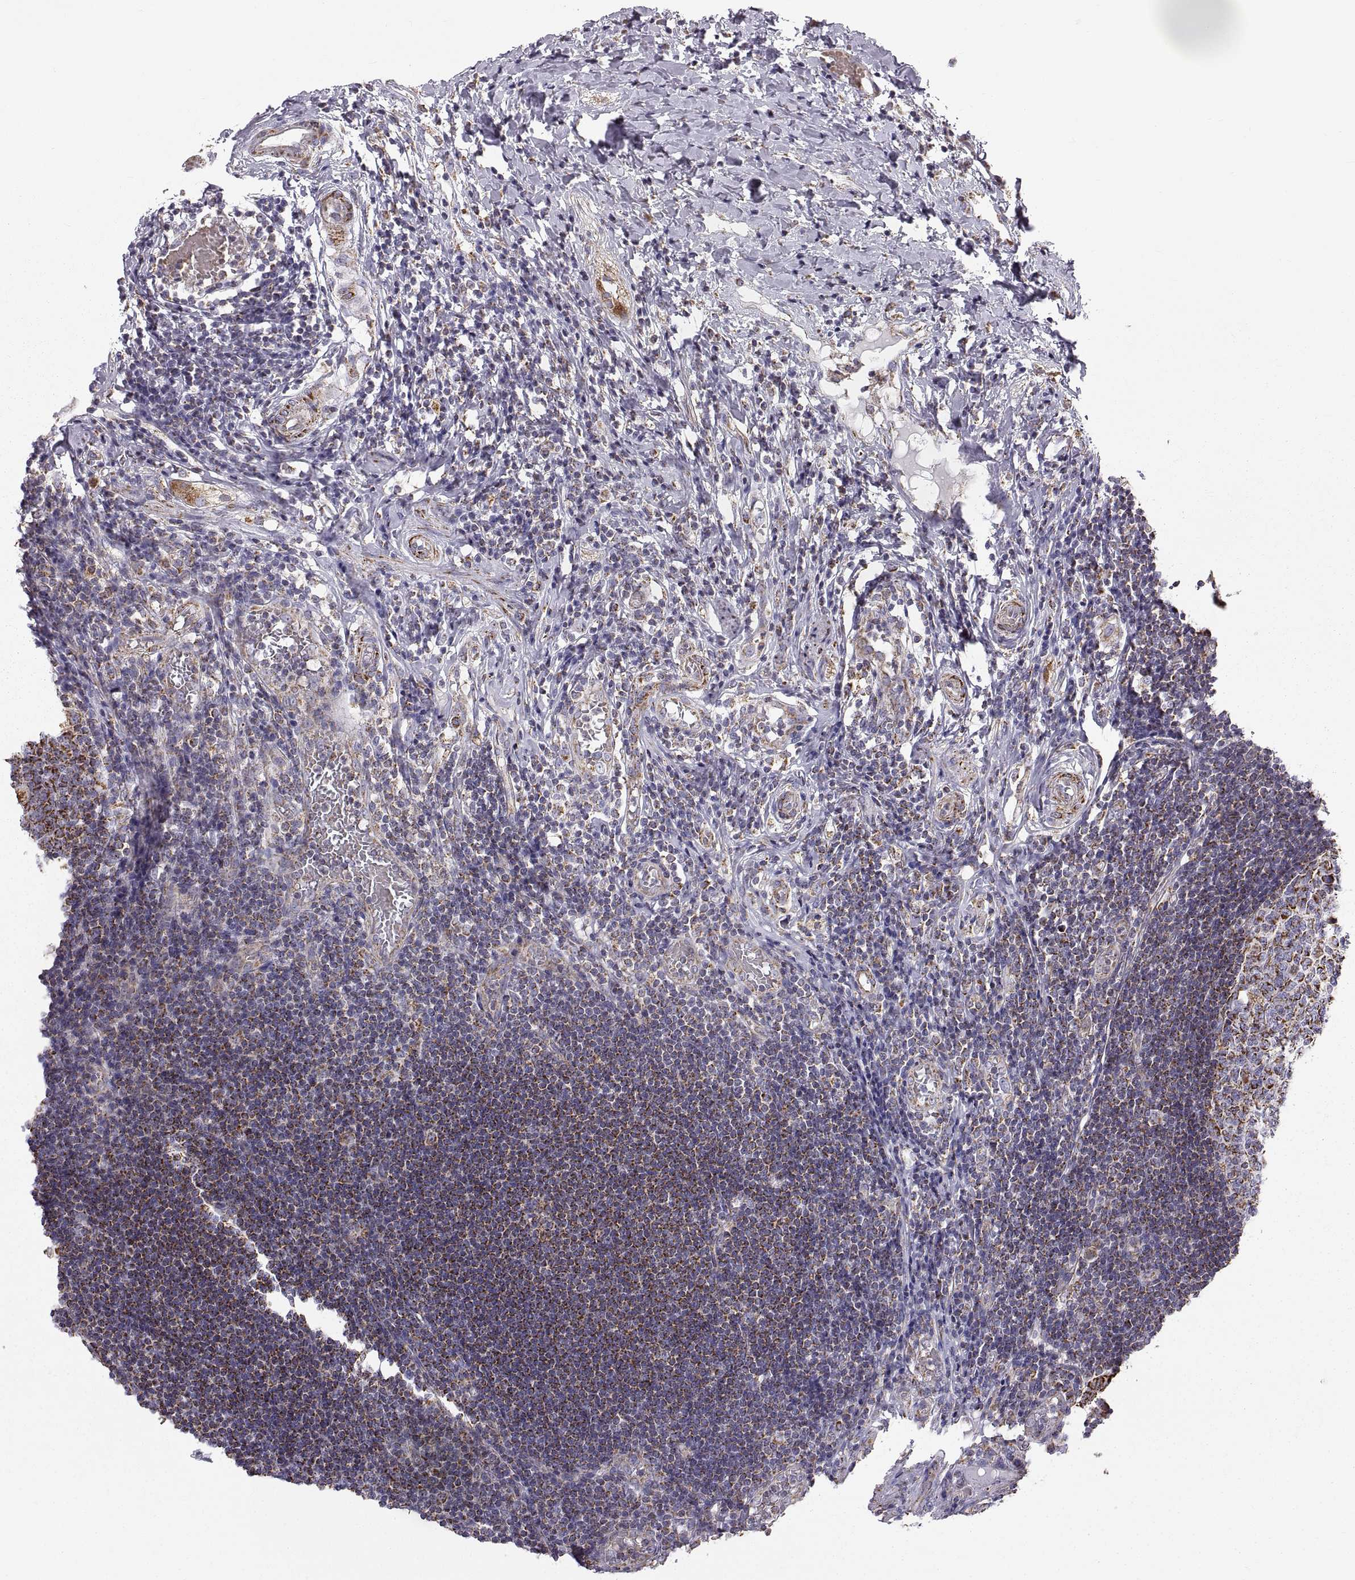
{"staining": {"intensity": "strong", "quantity": ">75%", "location": "cytoplasmic/membranous"}, "tissue": "appendix", "cell_type": "Glandular cells", "image_type": "normal", "snomed": [{"axis": "morphology", "description": "Normal tissue, NOS"}, {"axis": "morphology", "description": "Inflammation, NOS"}, {"axis": "topography", "description": "Appendix"}], "caption": "Appendix stained with a brown dye exhibits strong cytoplasmic/membranous positive staining in approximately >75% of glandular cells.", "gene": "ARSD", "patient": {"sex": "male", "age": 16}}